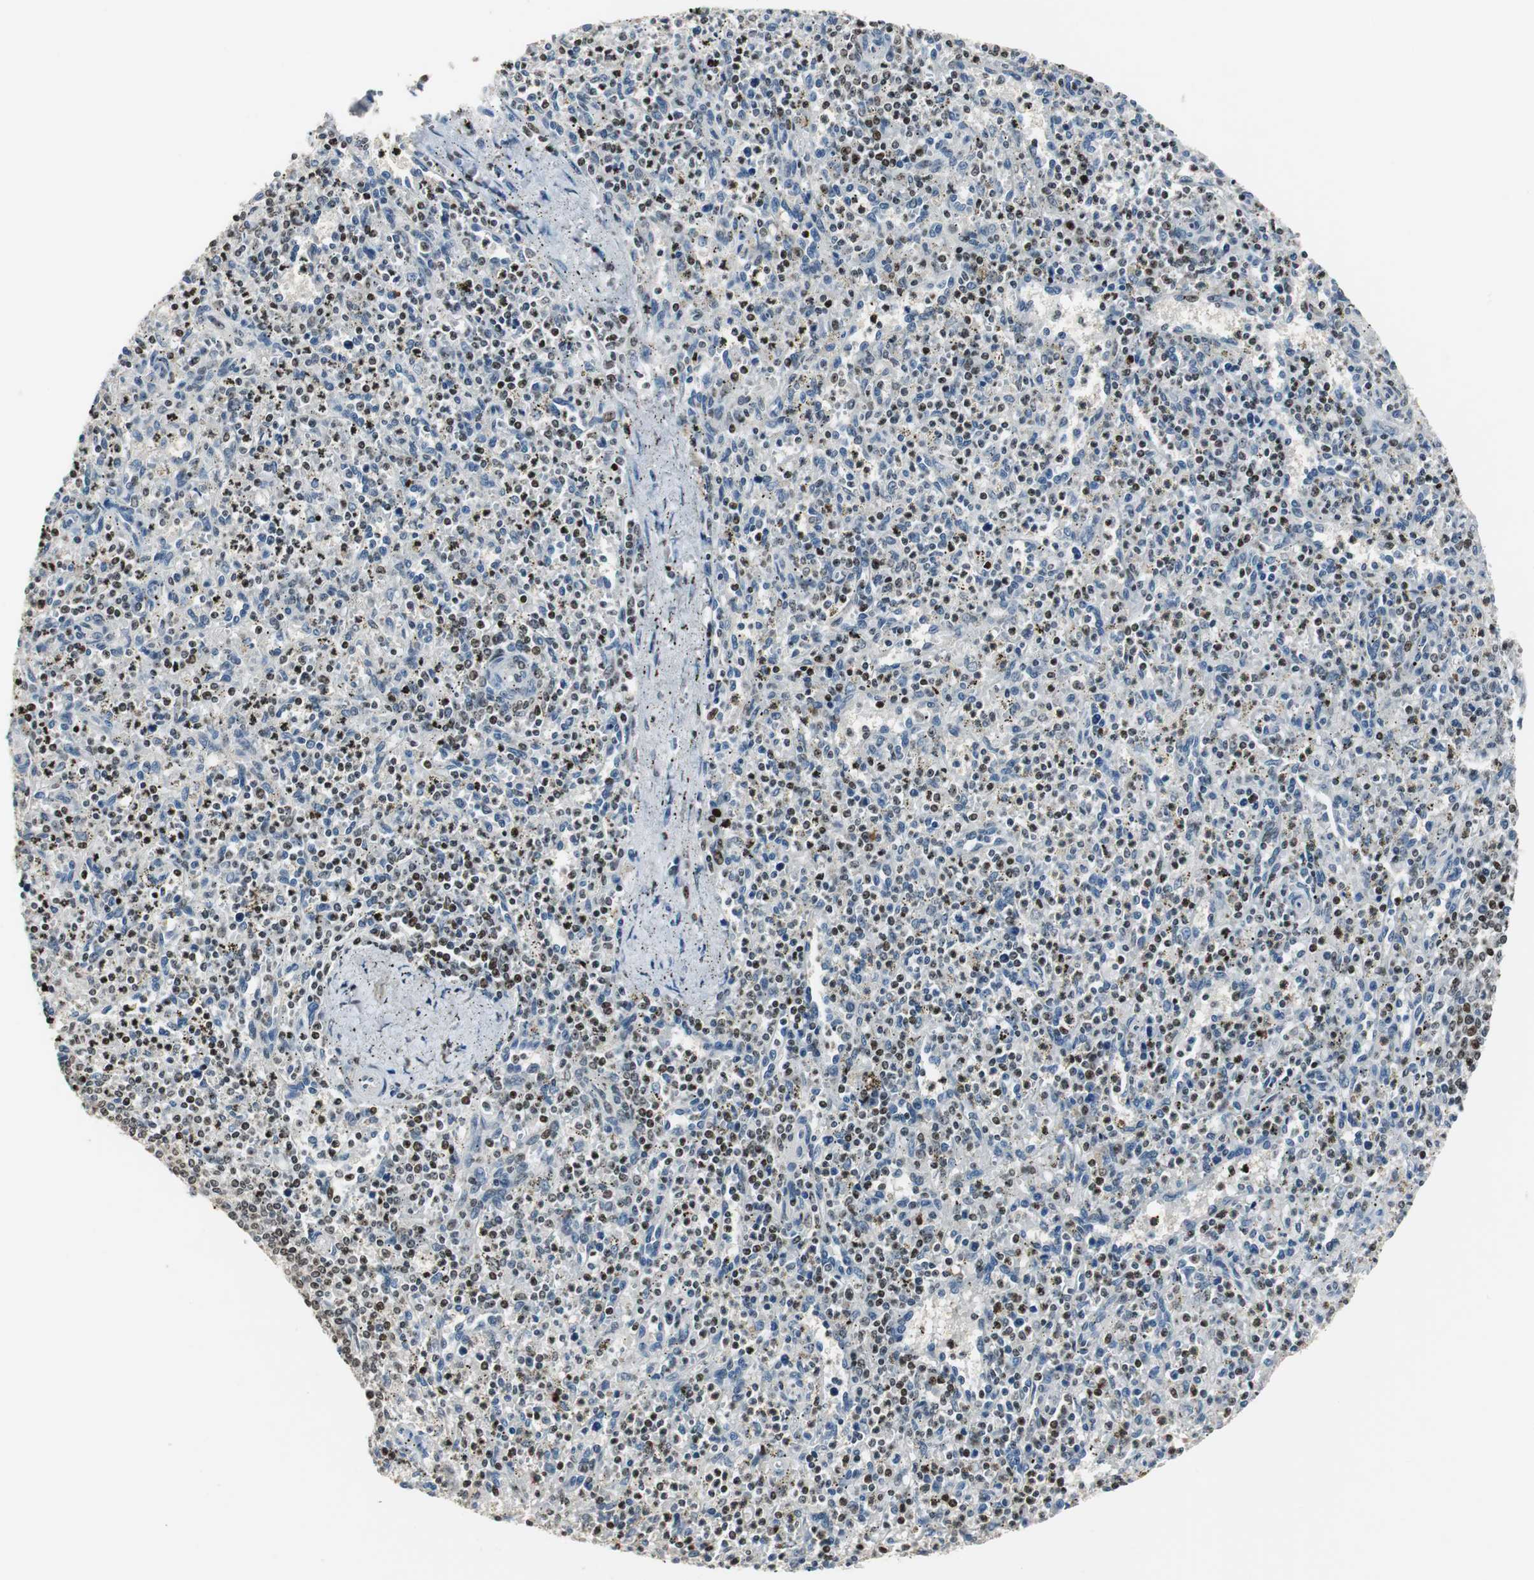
{"staining": {"intensity": "strong", "quantity": "25%-75%", "location": "nuclear"}, "tissue": "spleen", "cell_type": "Cells in red pulp", "image_type": "normal", "snomed": [{"axis": "morphology", "description": "Normal tissue, NOS"}, {"axis": "topography", "description": "Spleen"}], "caption": "Protein analysis of benign spleen exhibits strong nuclear positivity in about 25%-75% of cells in red pulp. (Stains: DAB in brown, nuclei in blue, Microscopy: brightfield microscopy at high magnification).", "gene": "PAXIP1", "patient": {"sex": "male", "age": 72}}